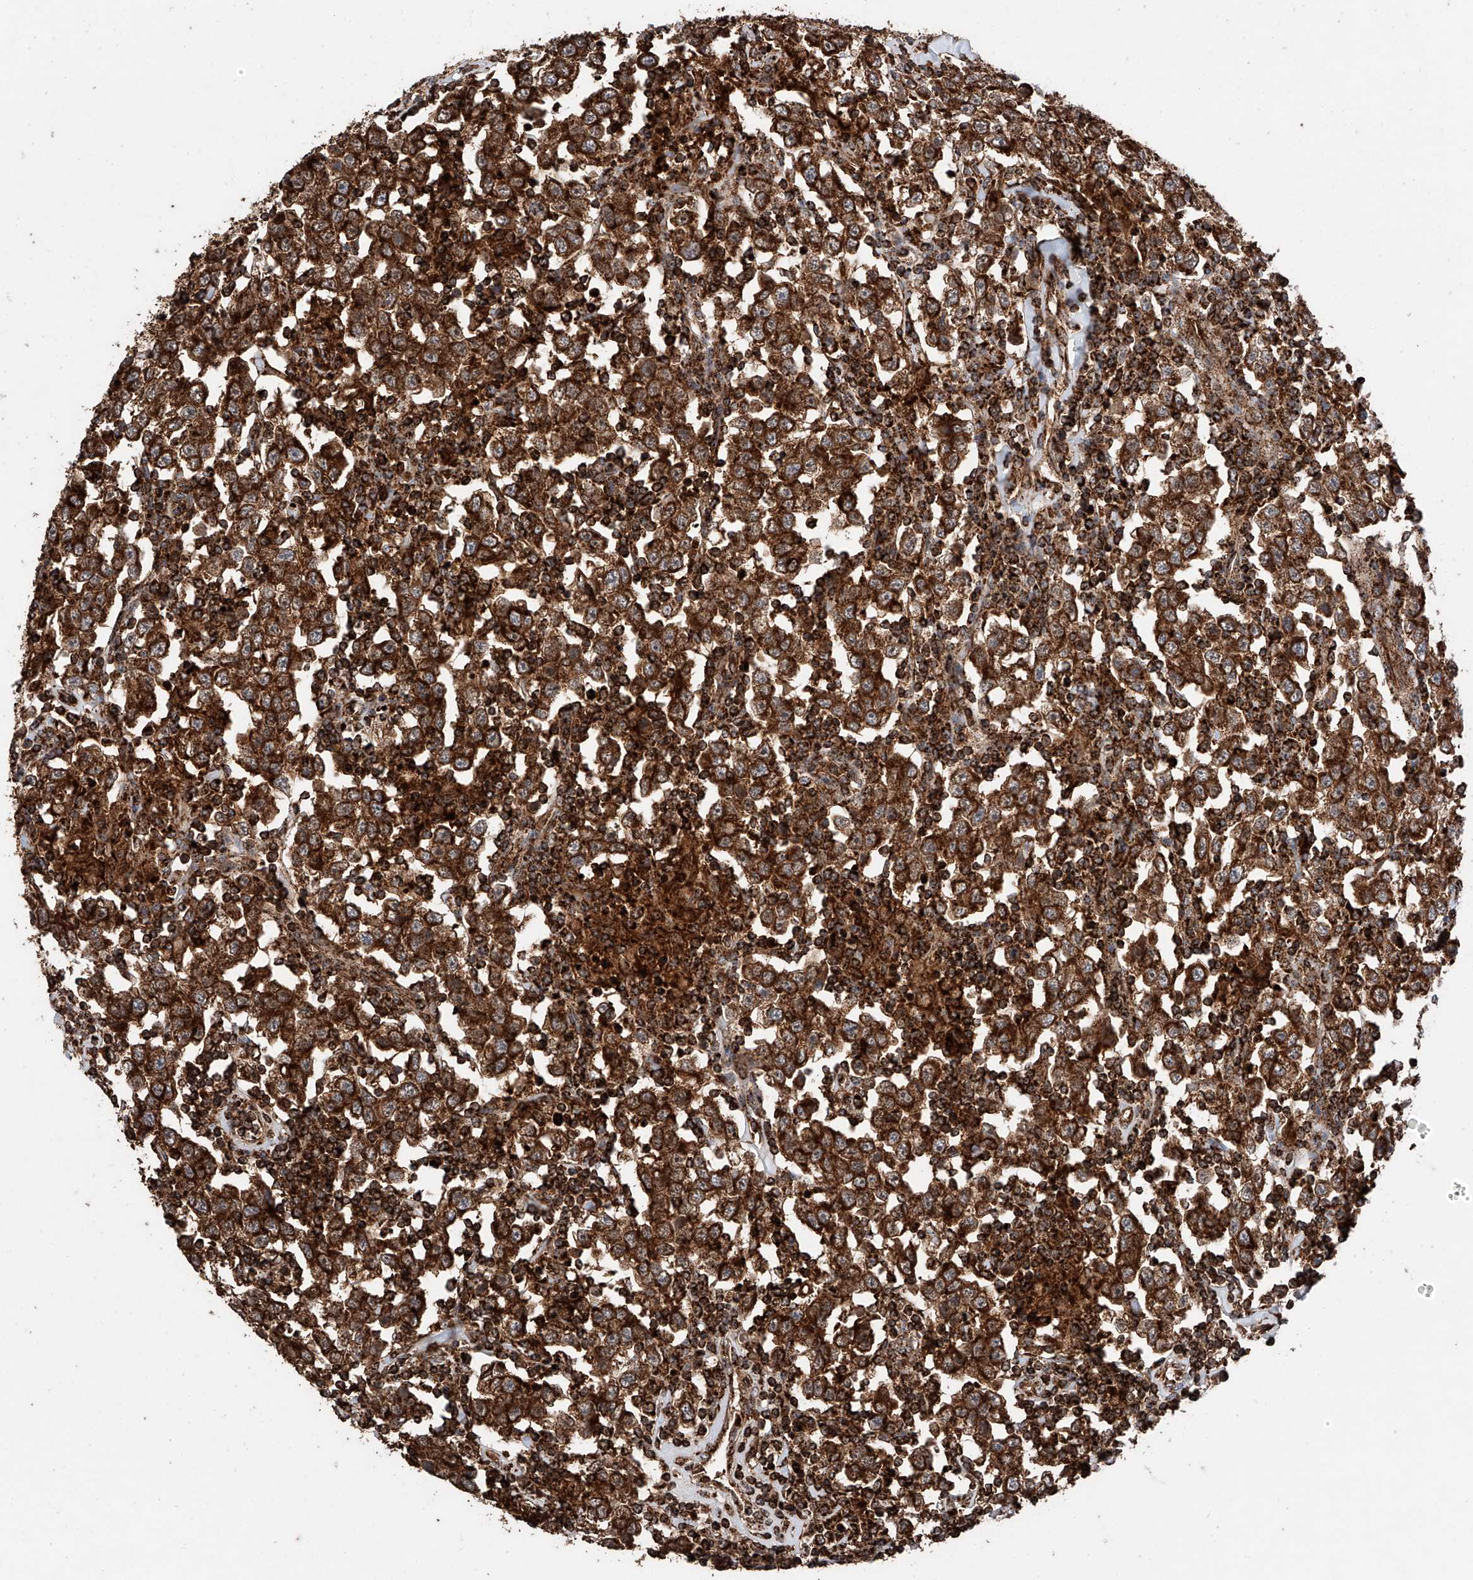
{"staining": {"intensity": "strong", "quantity": ">75%", "location": "cytoplasmic/membranous"}, "tissue": "testis cancer", "cell_type": "Tumor cells", "image_type": "cancer", "snomed": [{"axis": "morphology", "description": "Seminoma, NOS"}, {"axis": "topography", "description": "Testis"}], "caption": "Human testis cancer (seminoma) stained for a protein (brown) reveals strong cytoplasmic/membranous positive expression in approximately >75% of tumor cells.", "gene": "PISD", "patient": {"sex": "male", "age": 41}}